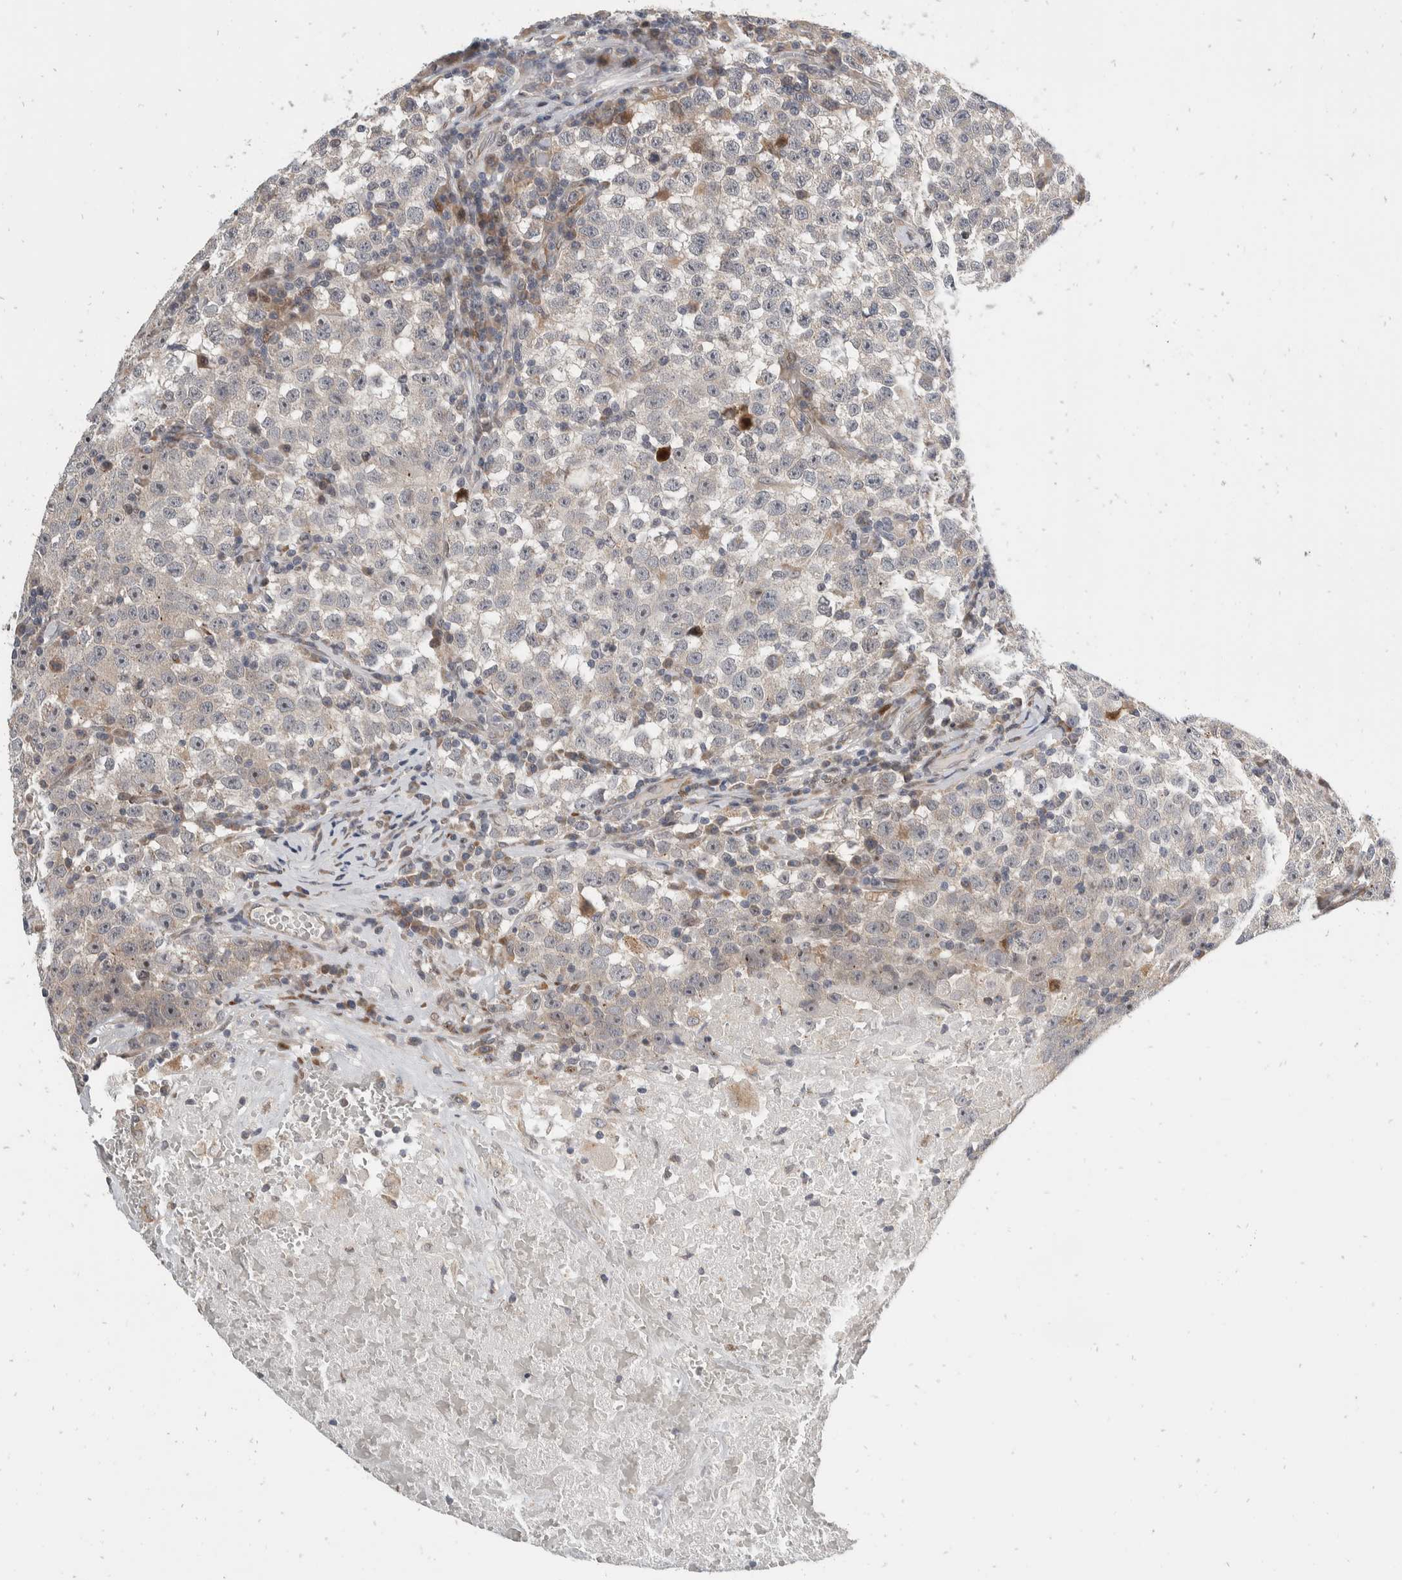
{"staining": {"intensity": "negative", "quantity": "none", "location": "none"}, "tissue": "testis cancer", "cell_type": "Tumor cells", "image_type": "cancer", "snomed": [{"axis": "morphology", "description": "Seminoma, NOS"}, {"axis": "topography", "description": "Testis"}], "caption": "Tumor cells are negative for protein expression in human testis seminoma.", "gene": "ZNF703", "patient": {"sex": "male", "age": 22}}